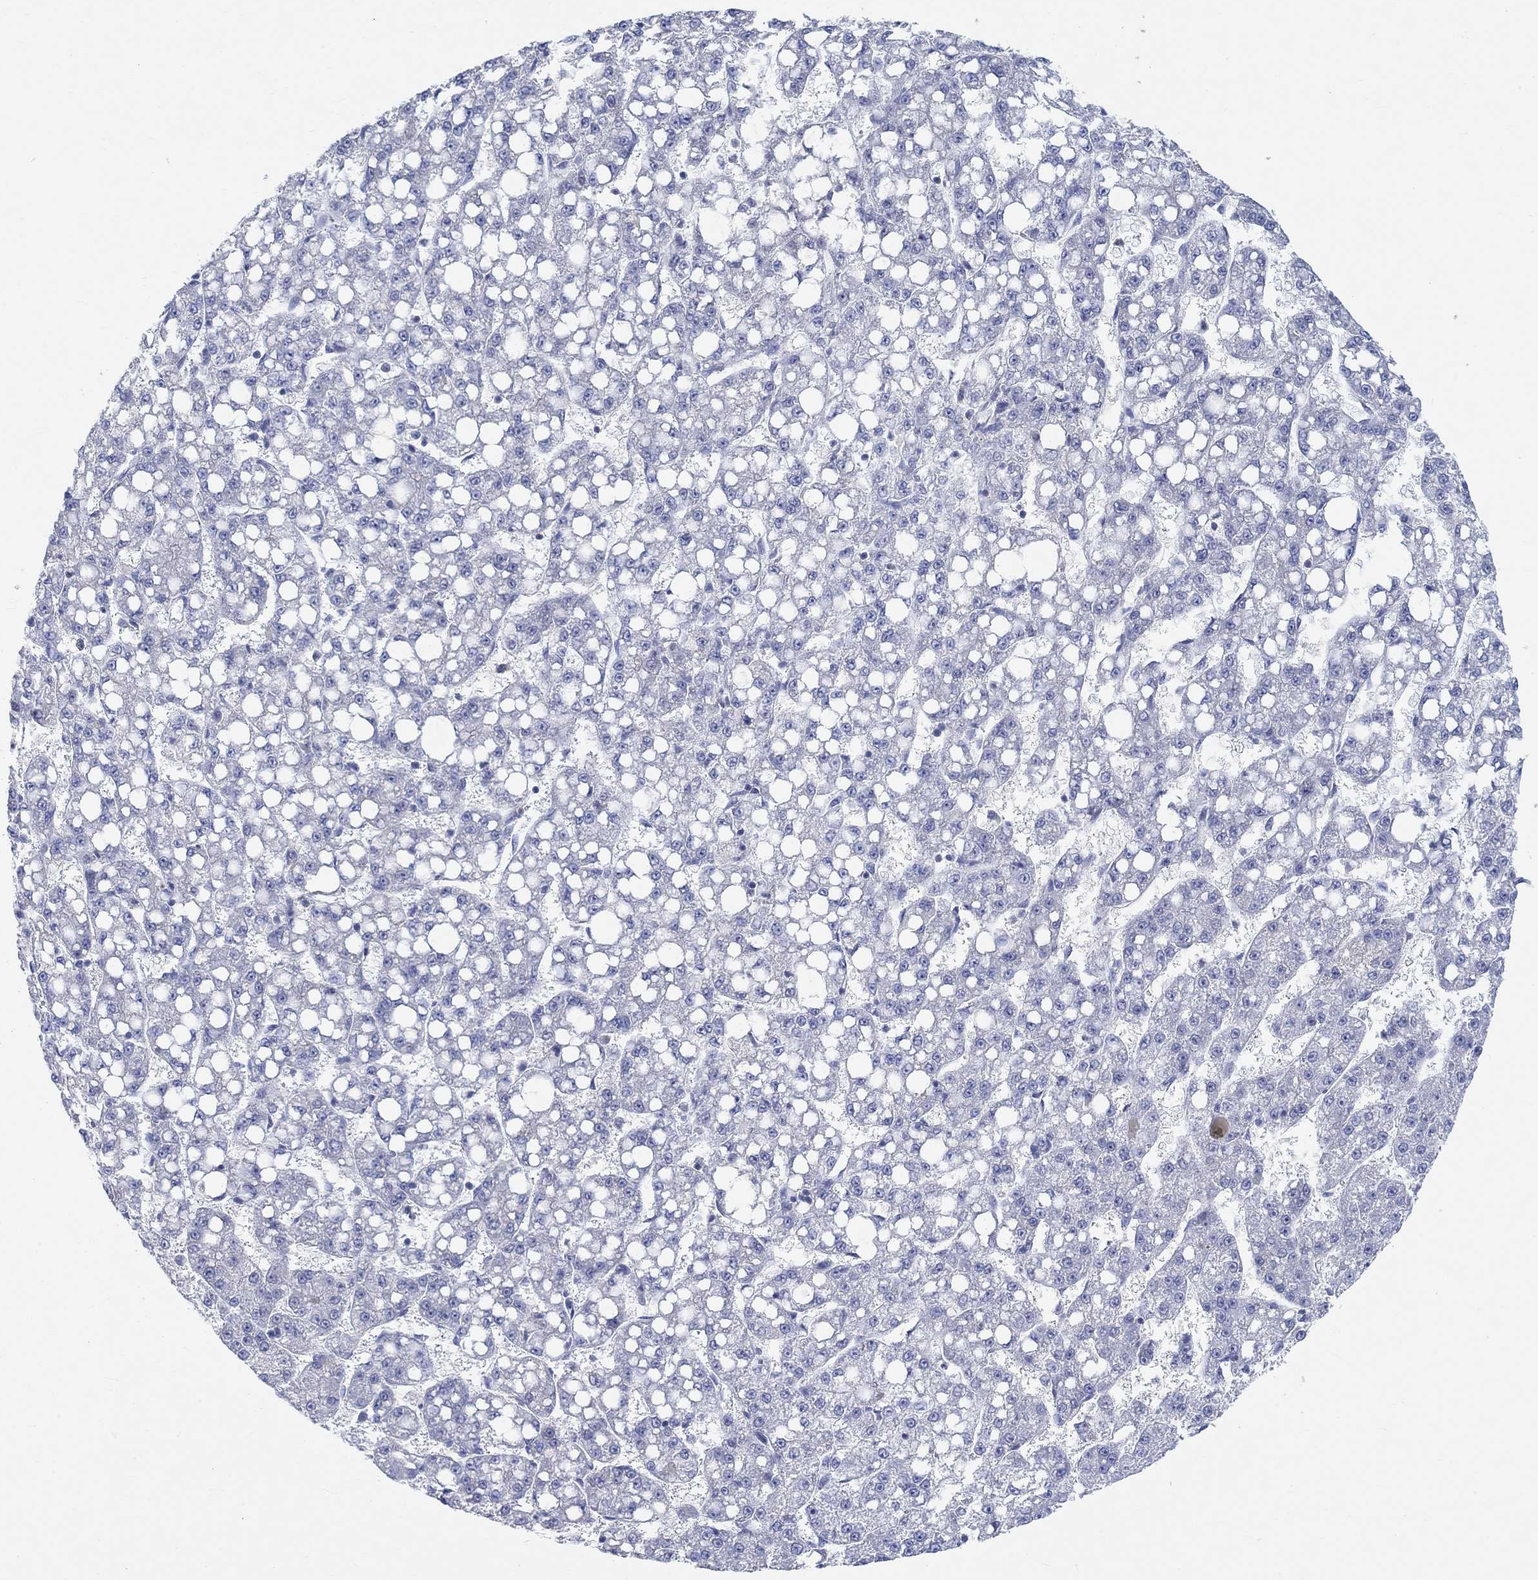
{"staining": {"intensity": "negative", "quantity": "none", "location": "none"}, "tissue": "liver cancer", "cell_type": "Tumor cells", "image_type": "cancer", "snomed": [{"axis": "morphology", "description": "Carcinoma, Hepatocellular, NOS"}, {"axis": "topography", "description": "Liver"}], "caption": "Tumor cells show no significant protein positivity in liver cancer (hepatocellular carcinoma).", "gene": "NAV3", "patient": {"sex": "female", "age": 65}}